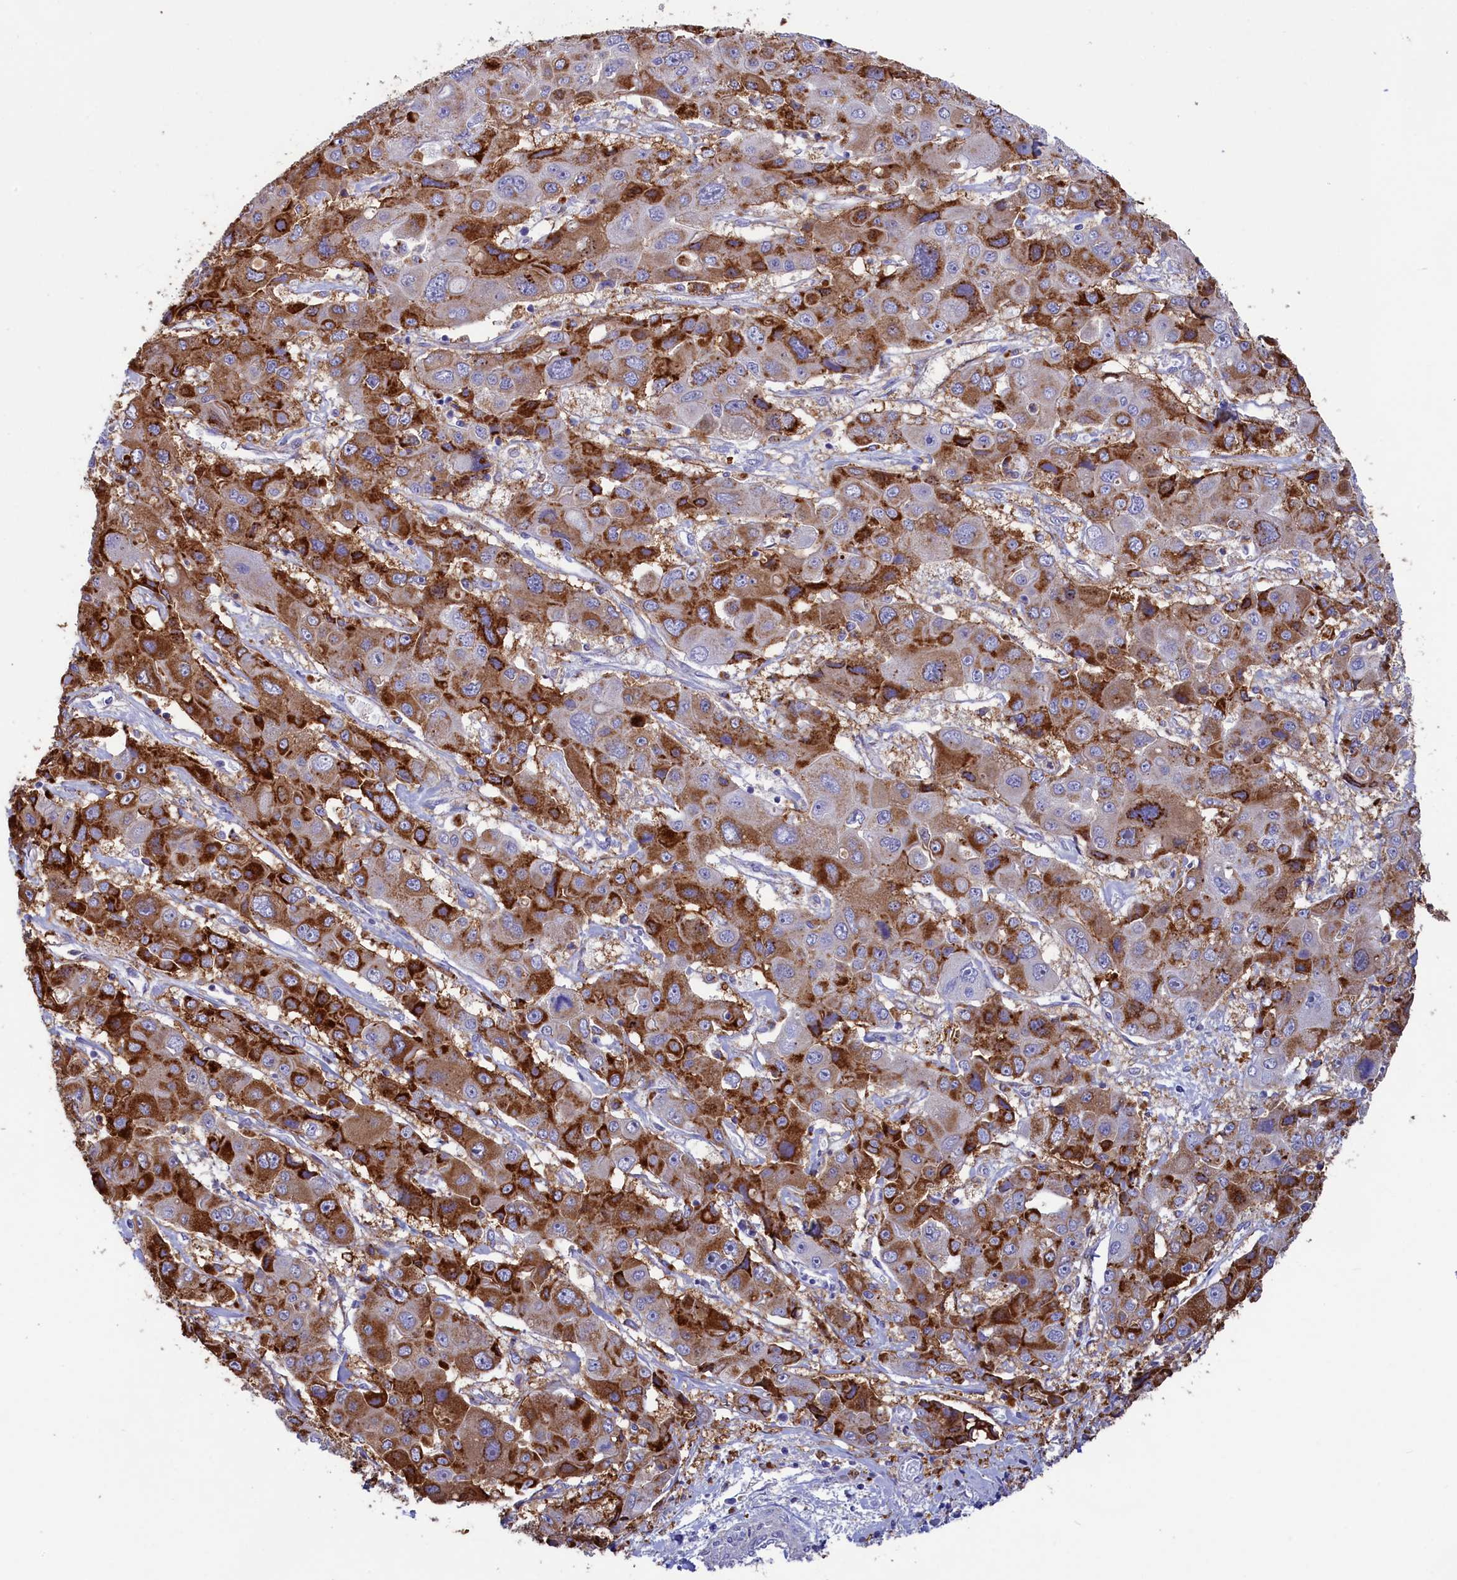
{"staining": {"intensity": "strong", "quantity": "25%-75%", "location": "cytoplasmic/membranous"}, "tissue": "liver cancer", "cell_type": "Tumor cells", "image_type": "cancer", "snomed": [{"axis": "morphology", "description": "Cholangiocarcinoma"}, {"axis": "topography", "description": "Liver"}], "caption": "A photomicrograph showing strong cytoplasmic/membranous staining in approximately 25%-75% of tumor cells in liver cancer (cholangiocarcinoma), as visualized by brown immunohistochemical staining.", "gene": "WDR6", "patient": {"sex": "male", "age": 67}}